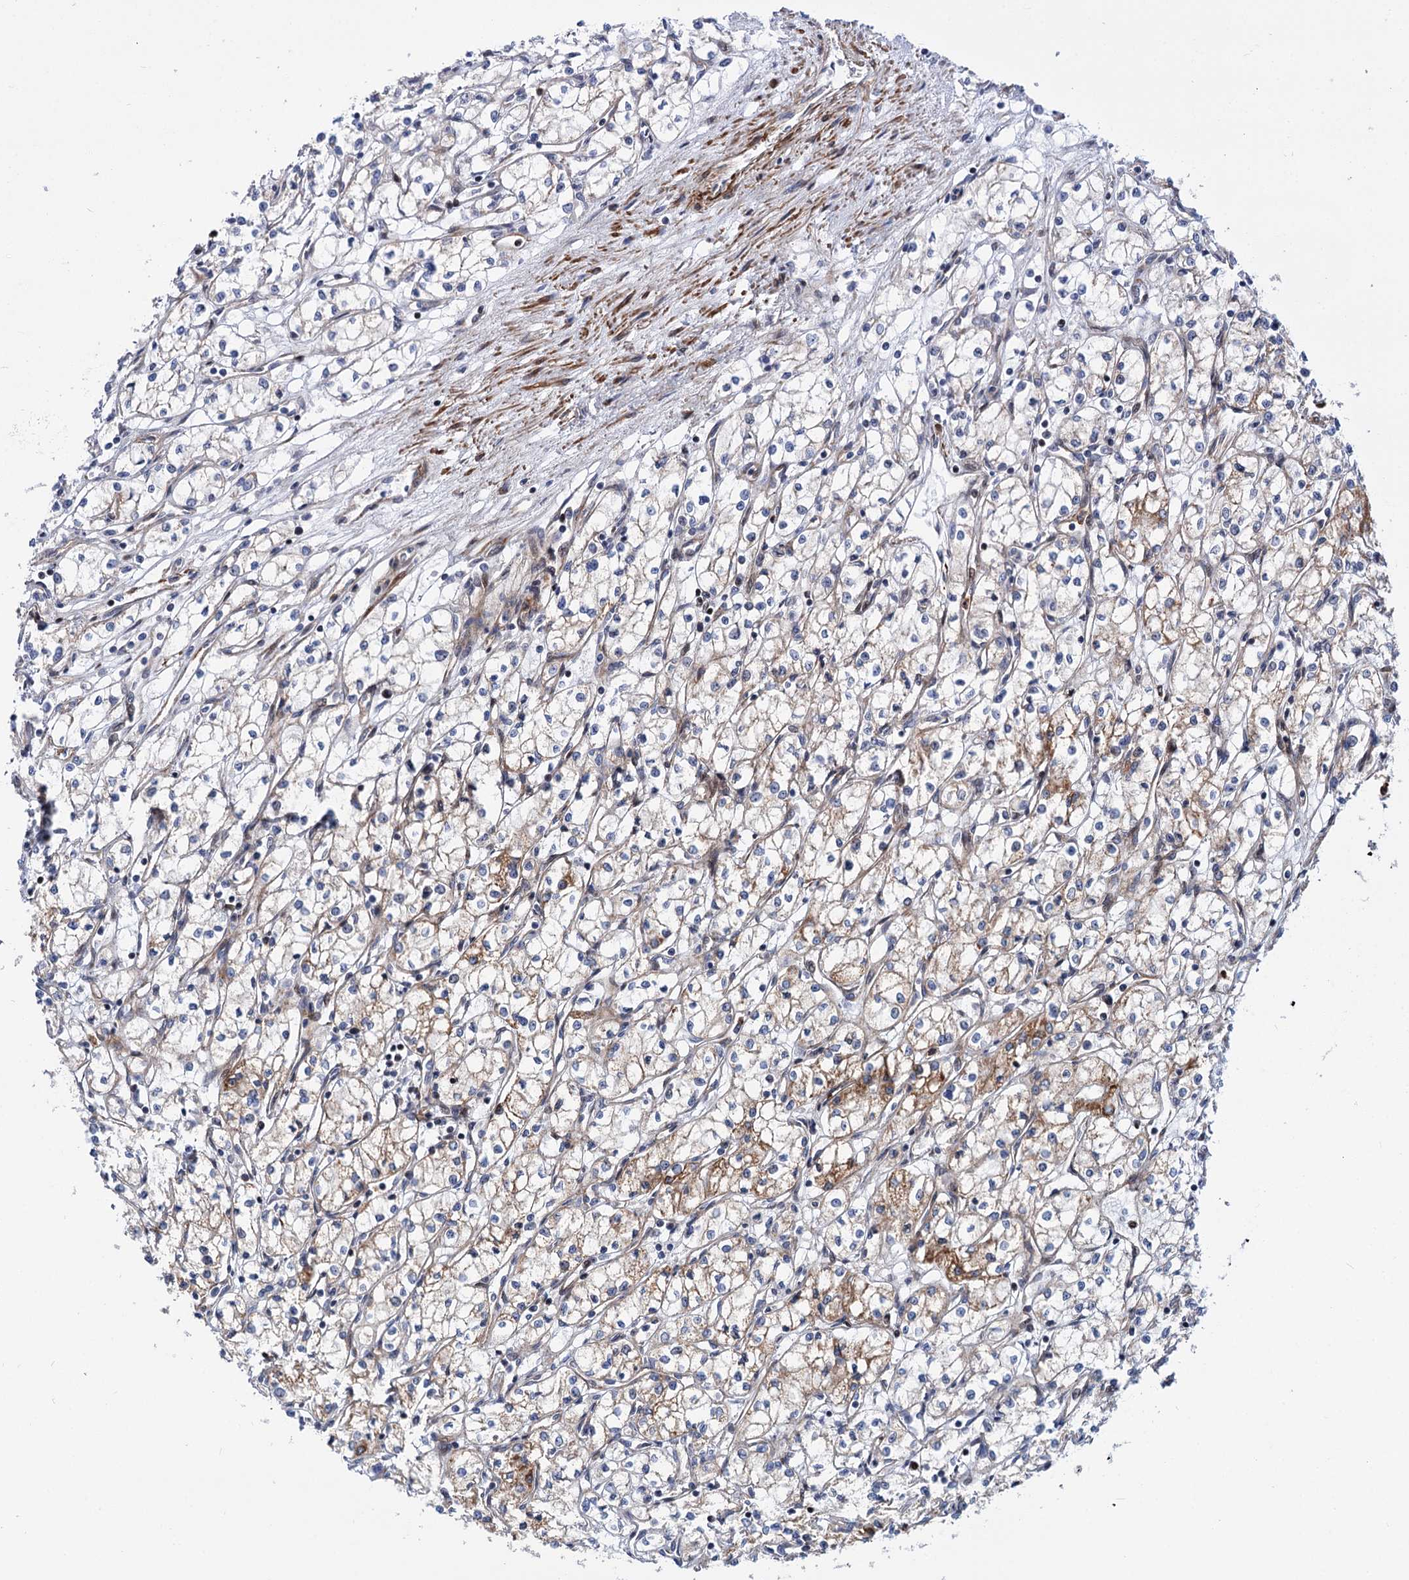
{"staining": {"intensity": "moderate", "quantity": "<25%", "location": "cytoplasmic/membranous"}, "tissue": "renal cancer", "cell_type": "Tumor cells", "image_type": "cancer", "snomed": [{"axis": "morphology", "description": "Adenocarcinoma, NOS"}, {"axis": "topography", "description": "Kidney"}], "caption": "DAB immunohistochemical staining of renal adenocarcinoma exhibits moderate cytoplasmic/membranous protein expression in approximately <25% of tumor cells.", "gene": "THAP9", "patient": {"sex": "male", "age": 59}}